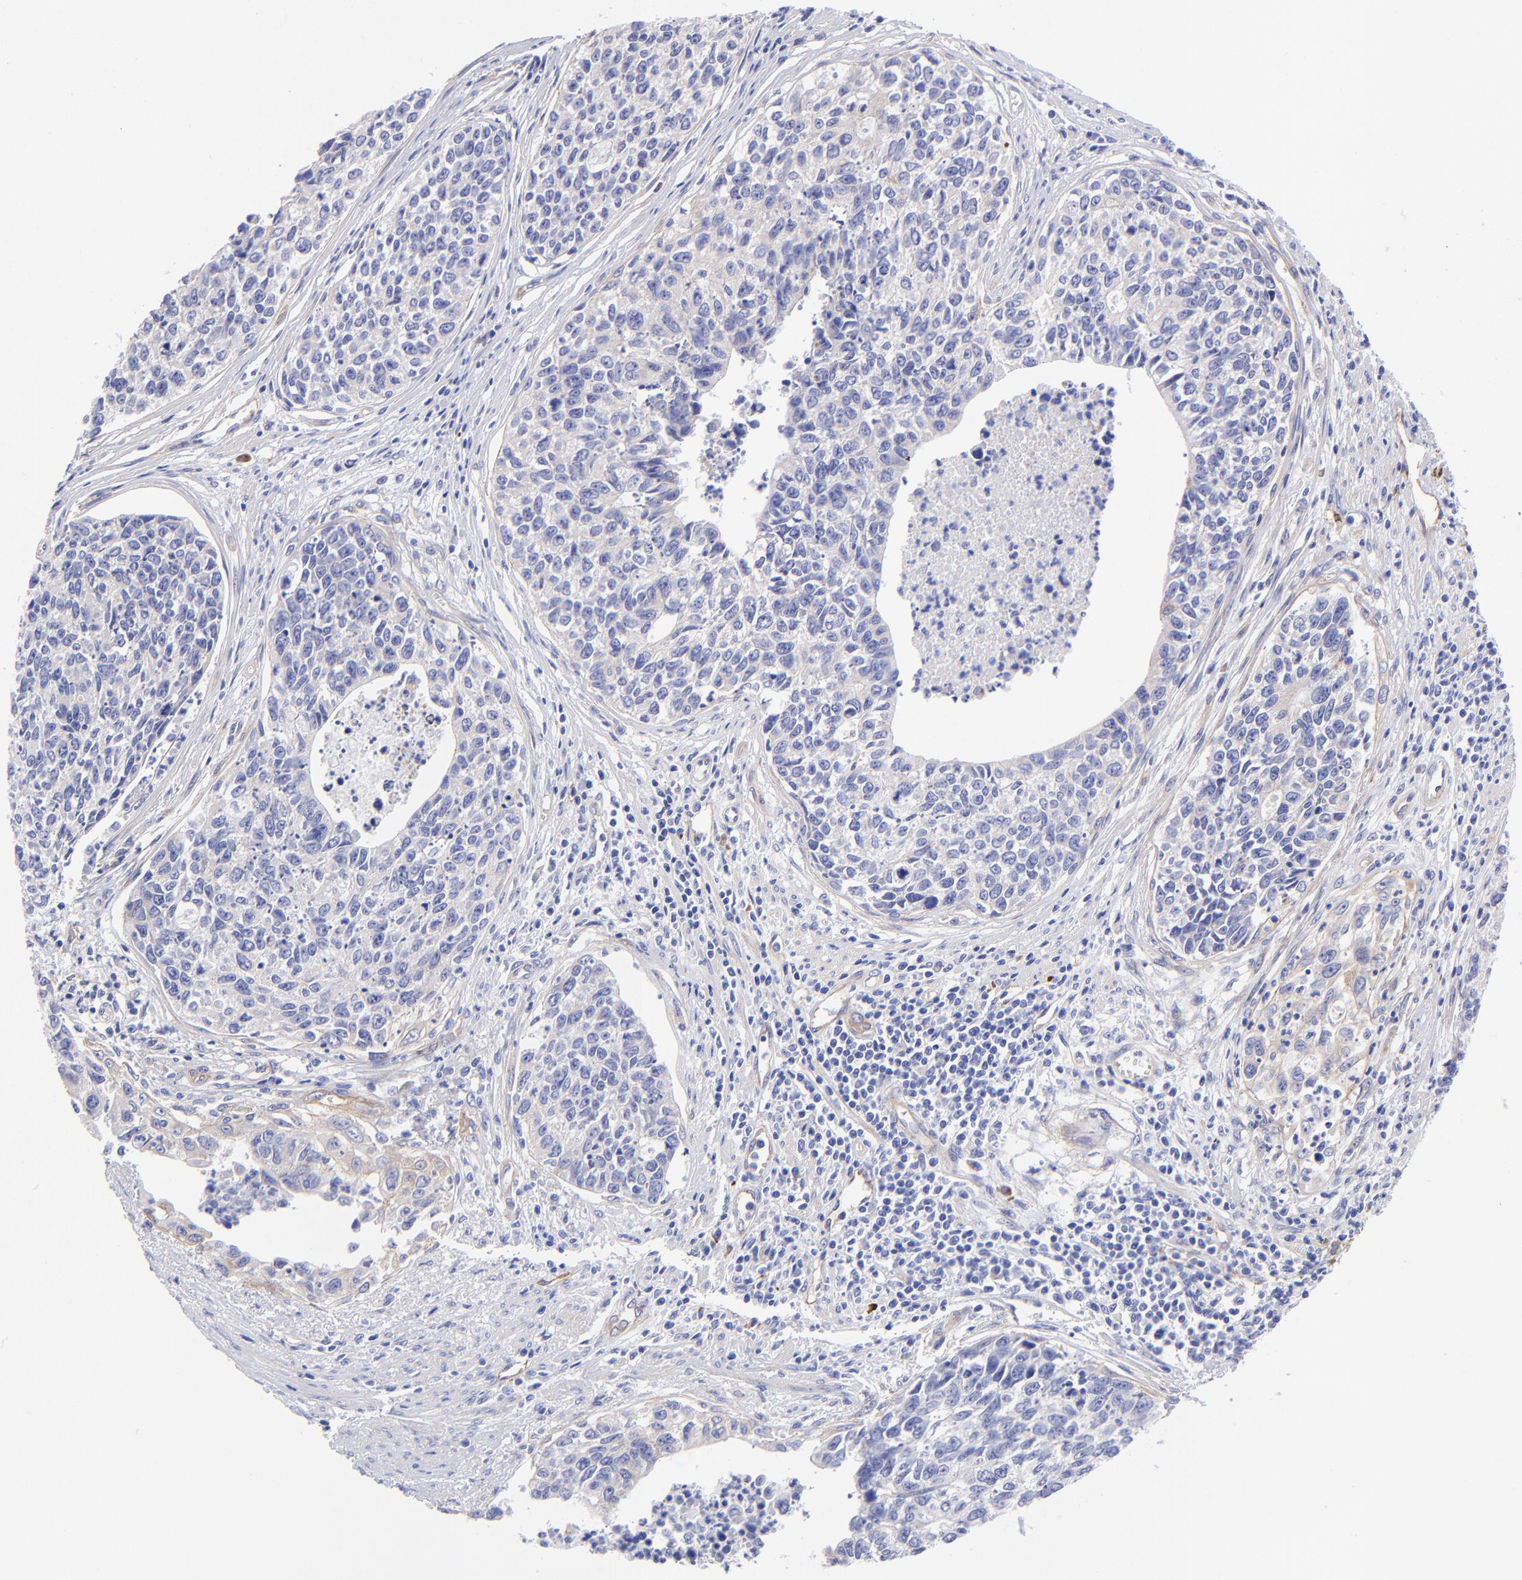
{"staining": {"intensity": "moderate", "quantity": "<25%", "location": "cytoplasmic/membranous"}, "tissue": "urothelial cancer", "cell_type": "Tumor cells", "image_type": "cancer", "snomed": [{"axis": "morphology", "description": "Urothelial carcinoma, High grade"}, {"axis": "topography", "description": "Urinary bladder"}], "caption": "Immunohistochemistry (IHC) (DAB) staining of urothelial cancer displays moderate cytoplasmic/membranous protein expression in about <25% of tumor cells.", "gene": "PPFIBP1", "patient": {"sex": "male", "age": 81}}